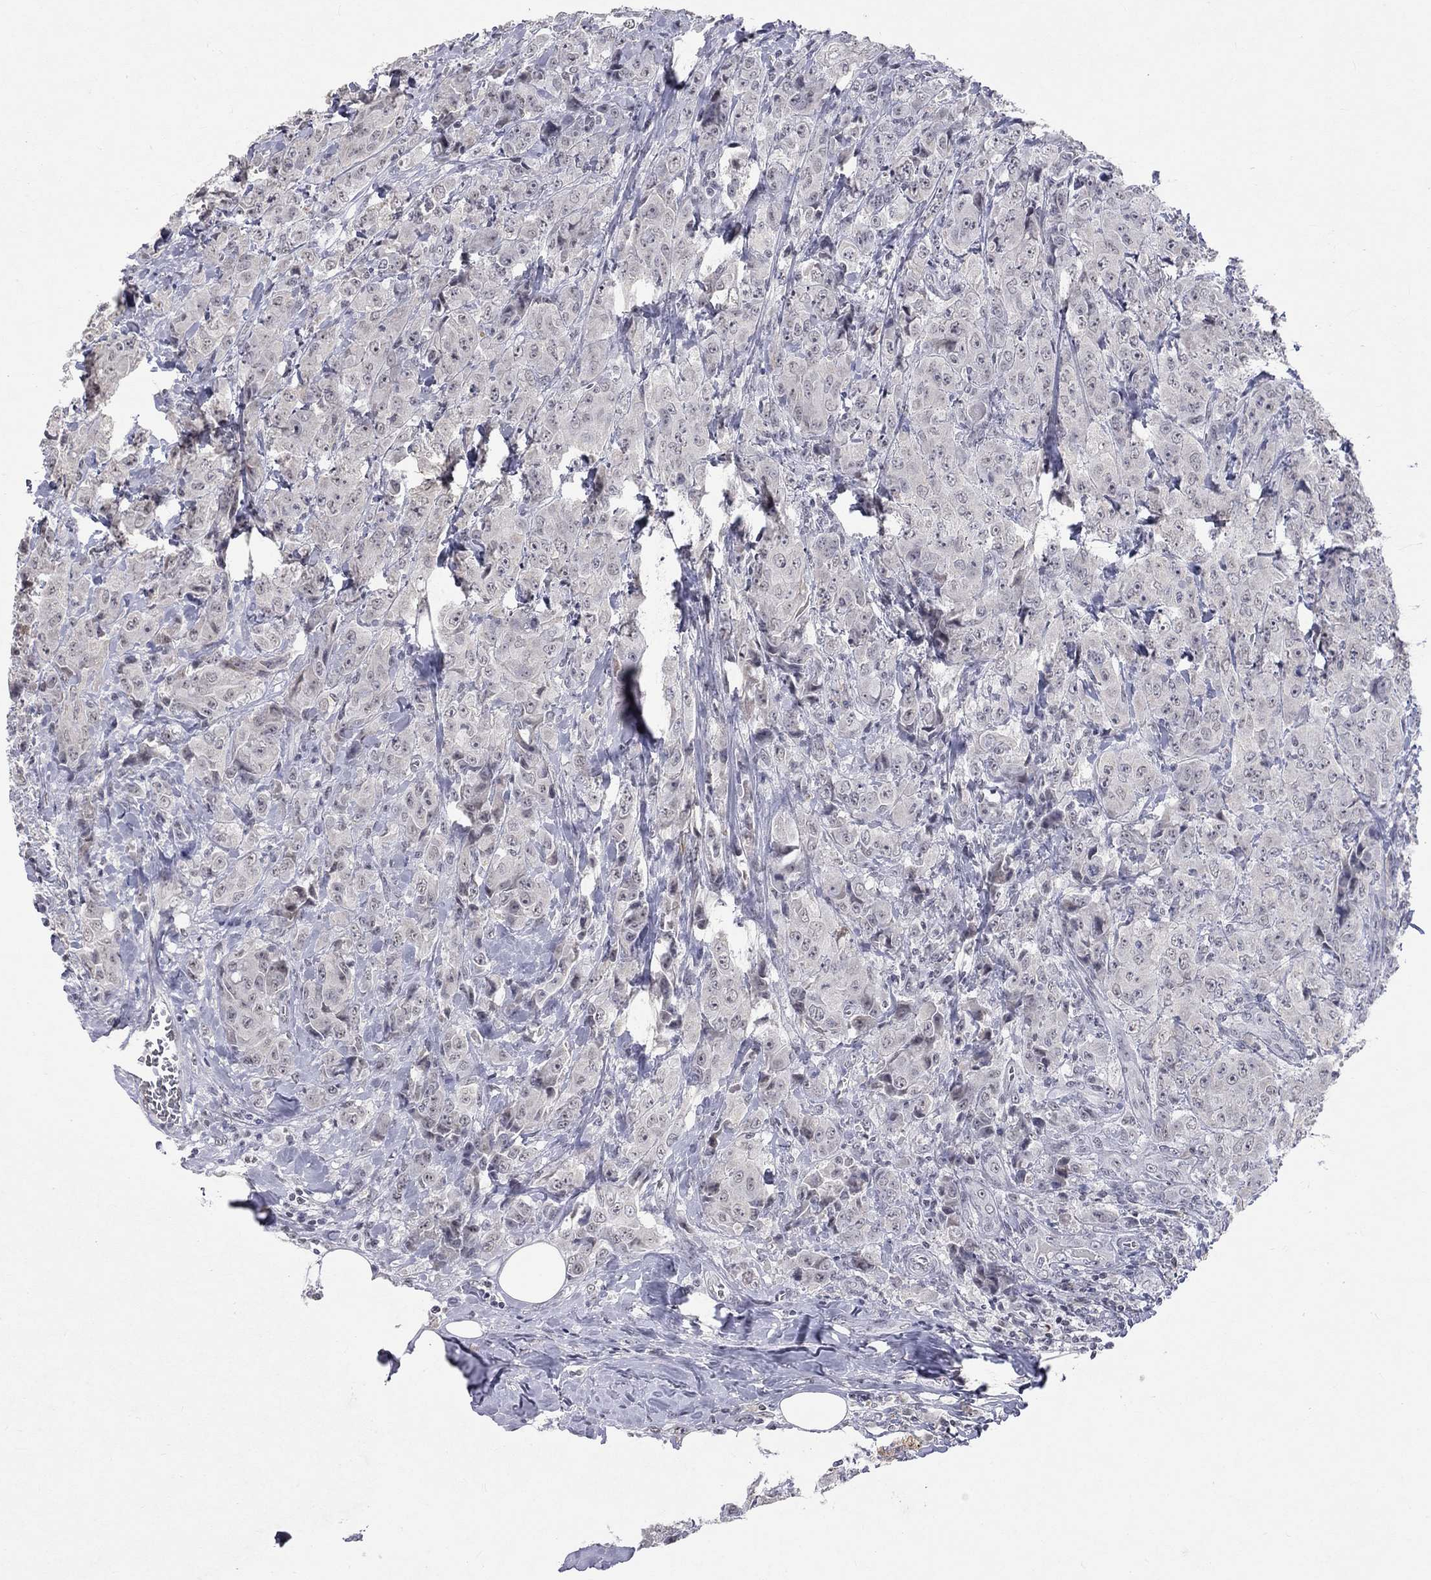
{"staining": {"intensity": "negative", "quantity": "none", "location": "none"}, "tissue": "breast cancer", "cell_type": "Tumor cells", "image_type": "cancer", "snomed": [{"axis": "morphology", "description": "Duct carcinoma"}, {"axis": "topography", "description": "Breast"}], "caption": "A high-resolution photomicrograph shows immunohistochemistry (IHC) staining of breast cancer (infiltrating ductal carcinoma), which exhibits no significant staining in tumor cells.", "gene": "TMEM143", "patient": {"sex": "female", "age": 43}}